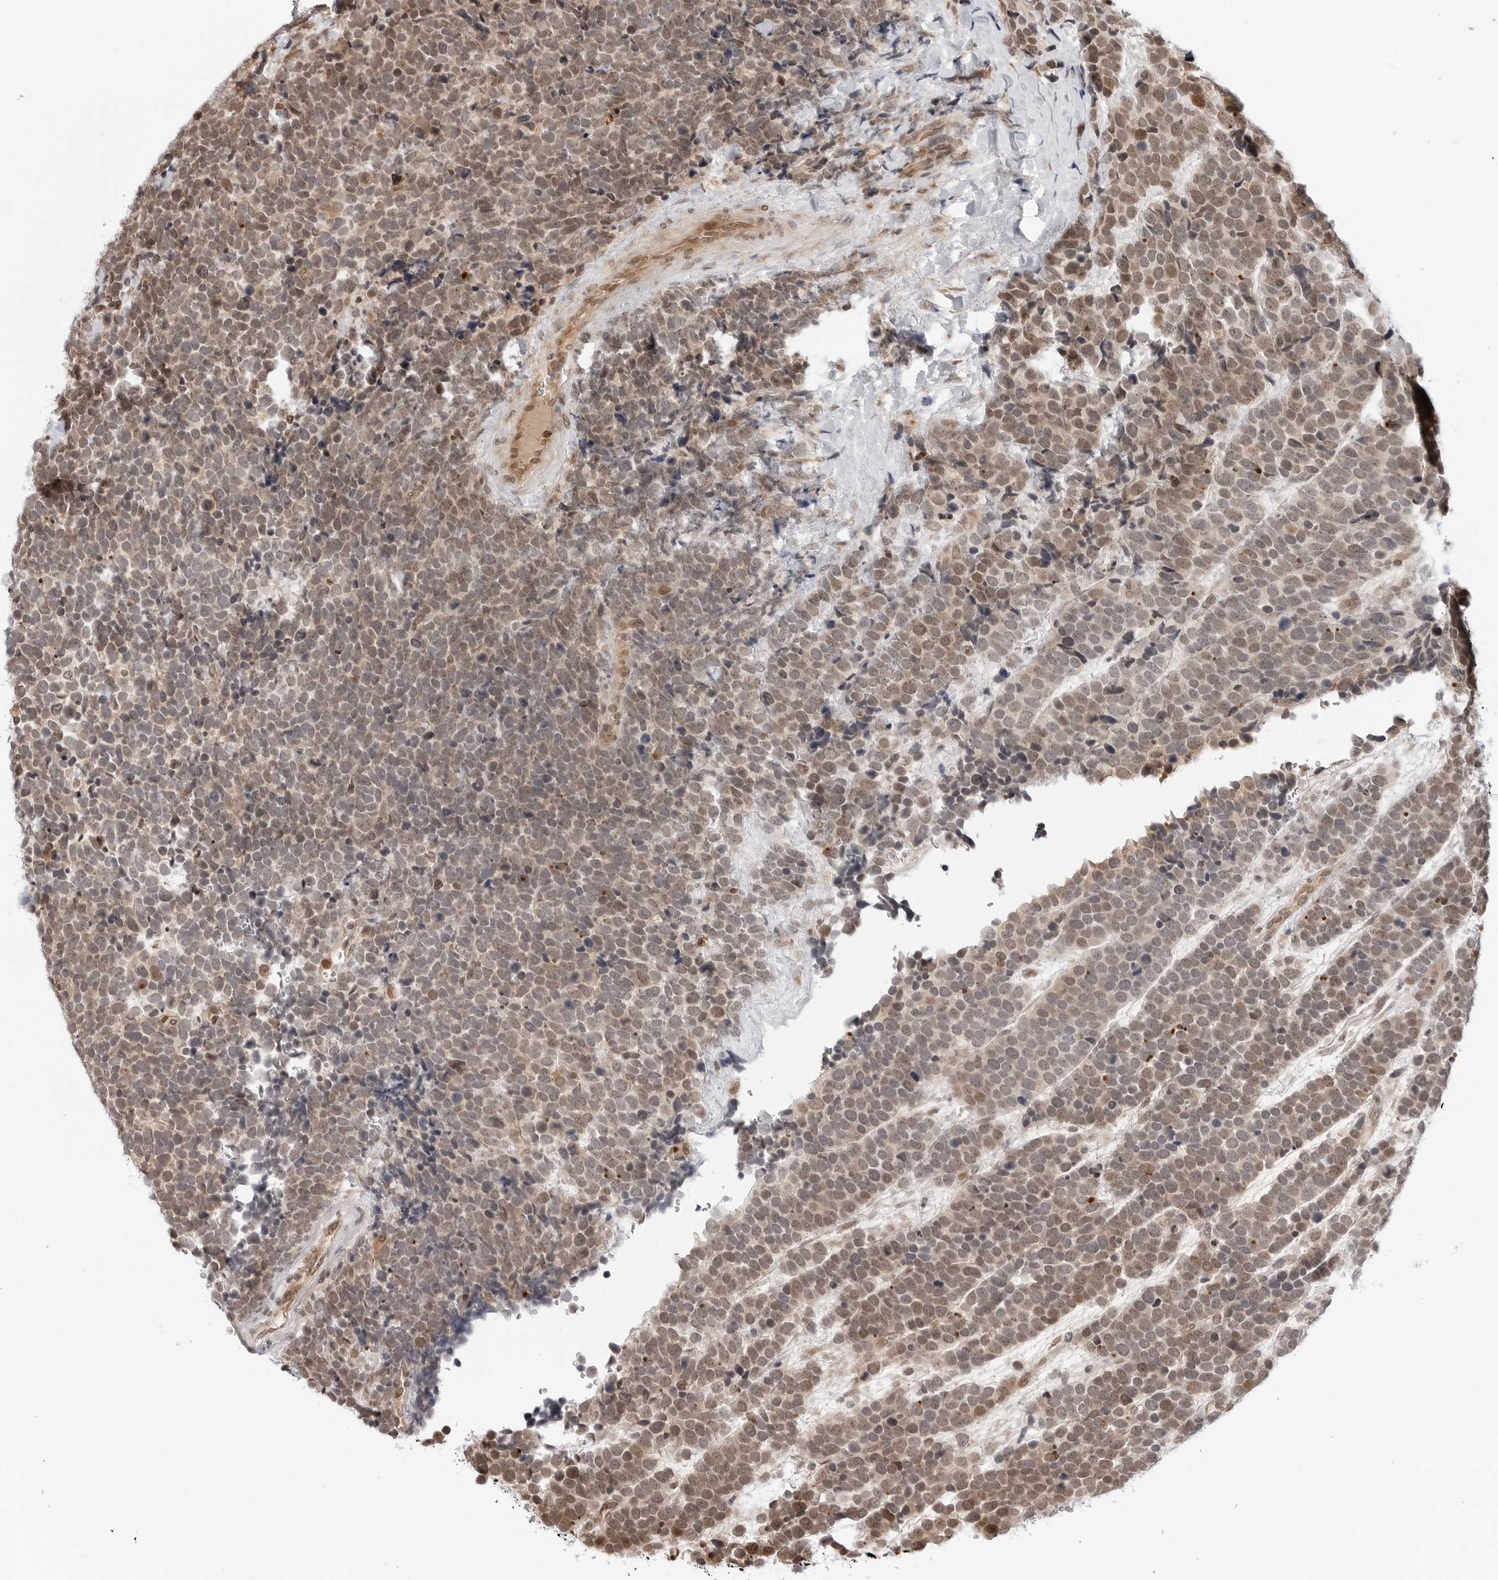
{"staining": {"intensity": "weak", "quantity": "25%-75%", "location": "nuclear"}, "tissue": "urothelial cancer", "cell_type": "Tumor cells", "image_type": "cancer", "snomed": [{"axis": "morphology", "description": "Urothelial carcinoma, High grade"}, {"axis": "topography", "description": "Urinary bladder"}], "caption": "Immunohistochemistry of human high-grade urothelial carcinoma reveals low levels of weak nuclear expression in about 25%-75% of tumor cells.", "gene": "TIPRL", "patient": {"sex": "female", "age": 82}}